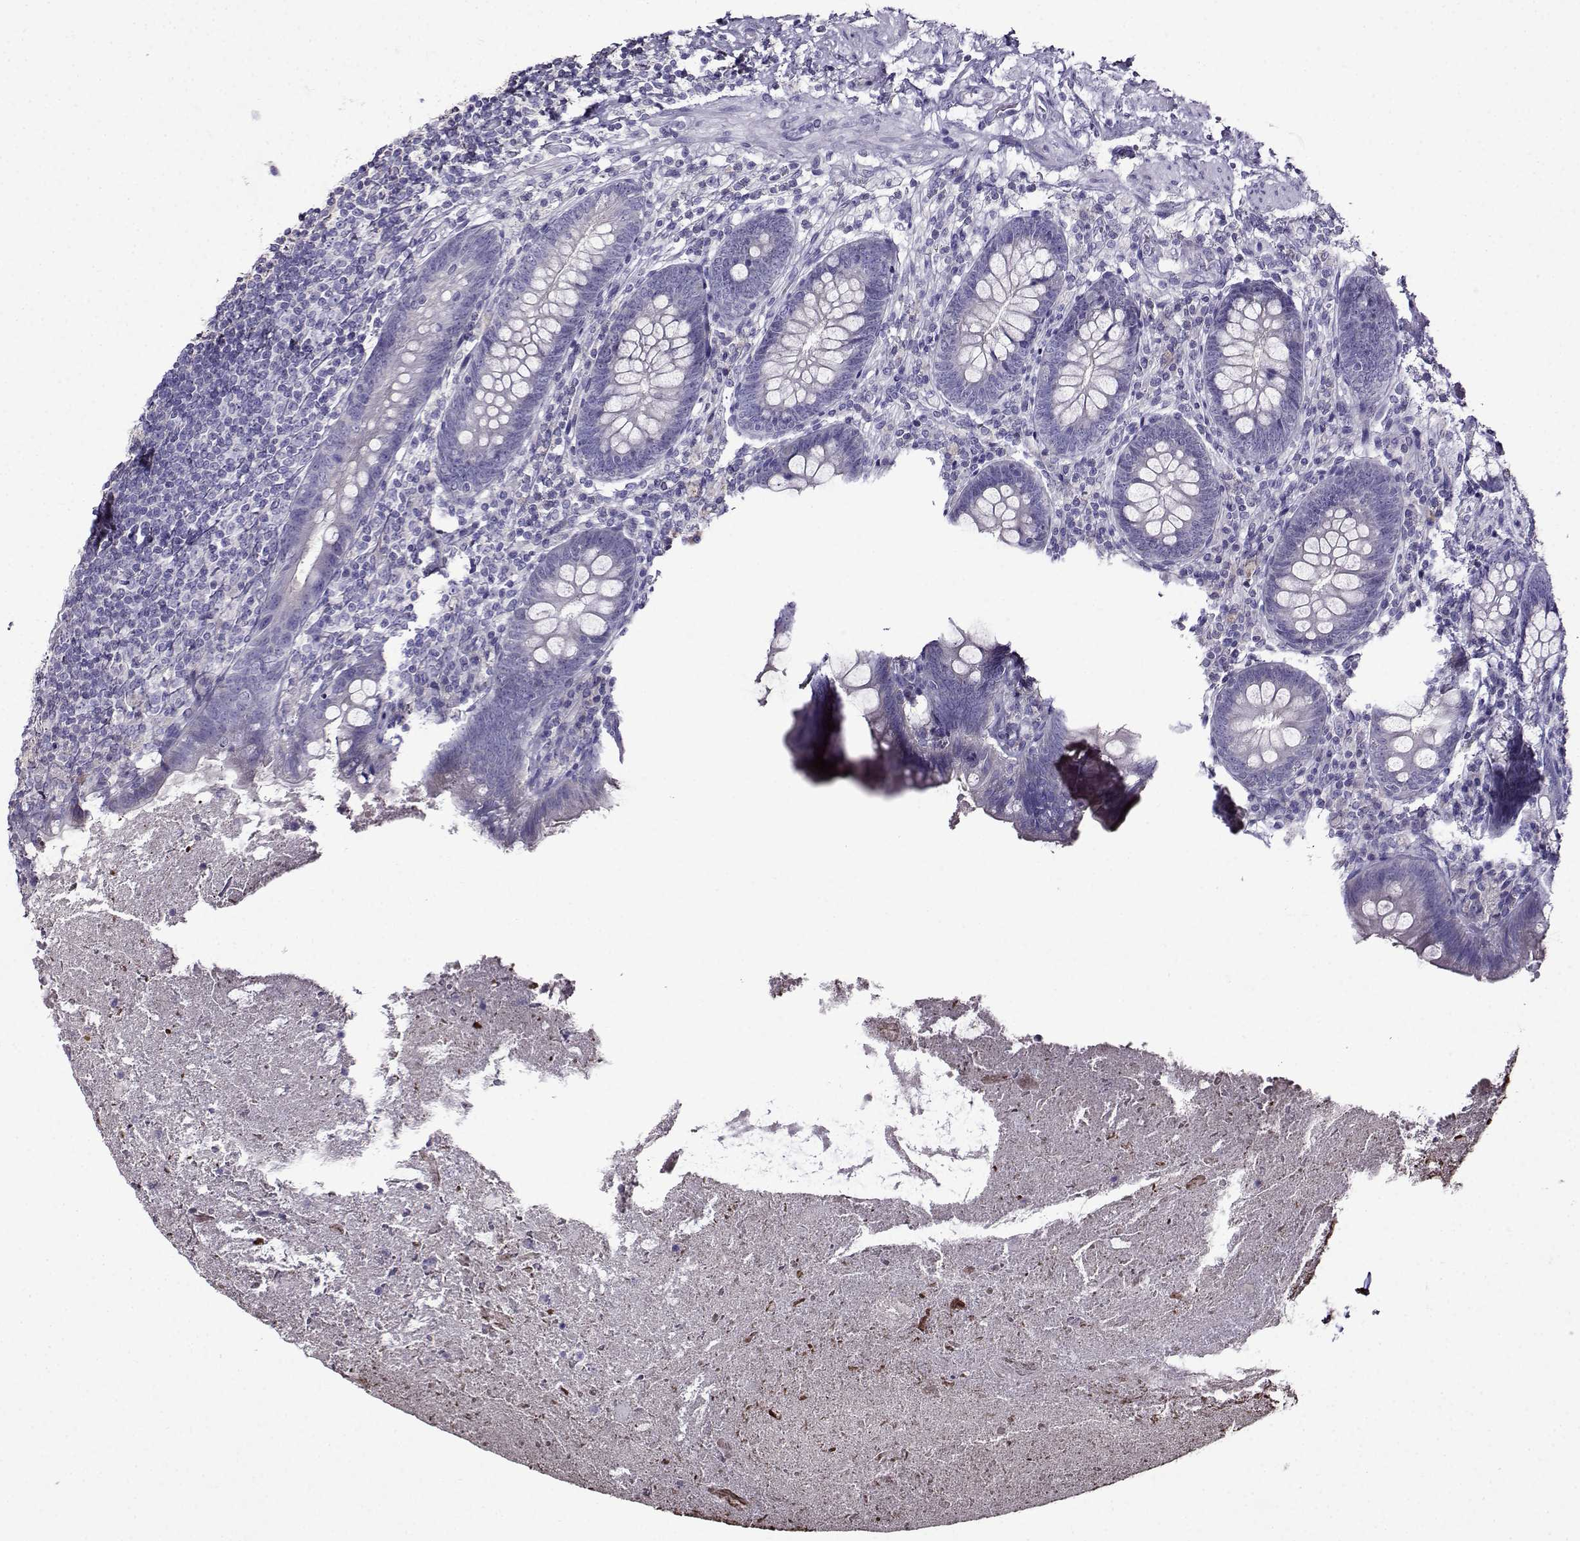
{"staining": {"intensity": "negative", "quantity": "none", "location": "none"}, "tissue": "appendix", "cell_type": "Glandular cells", "image_type": "normal", "snomed": [{"axis": "morphology", "description": "Normal tissue, NOS"}, {"axis": "topography", "description": "Appendix"}], "caption": "There is no significant positivity in glandular cells of appendix. (DAB (3,3'-diaminobenzidine) immunohistochemistry (IHC) visualized using brightfield microscopy, high magnification).", "gene": "TMEM266", "patient": {"sex": "male", "age": 47}}